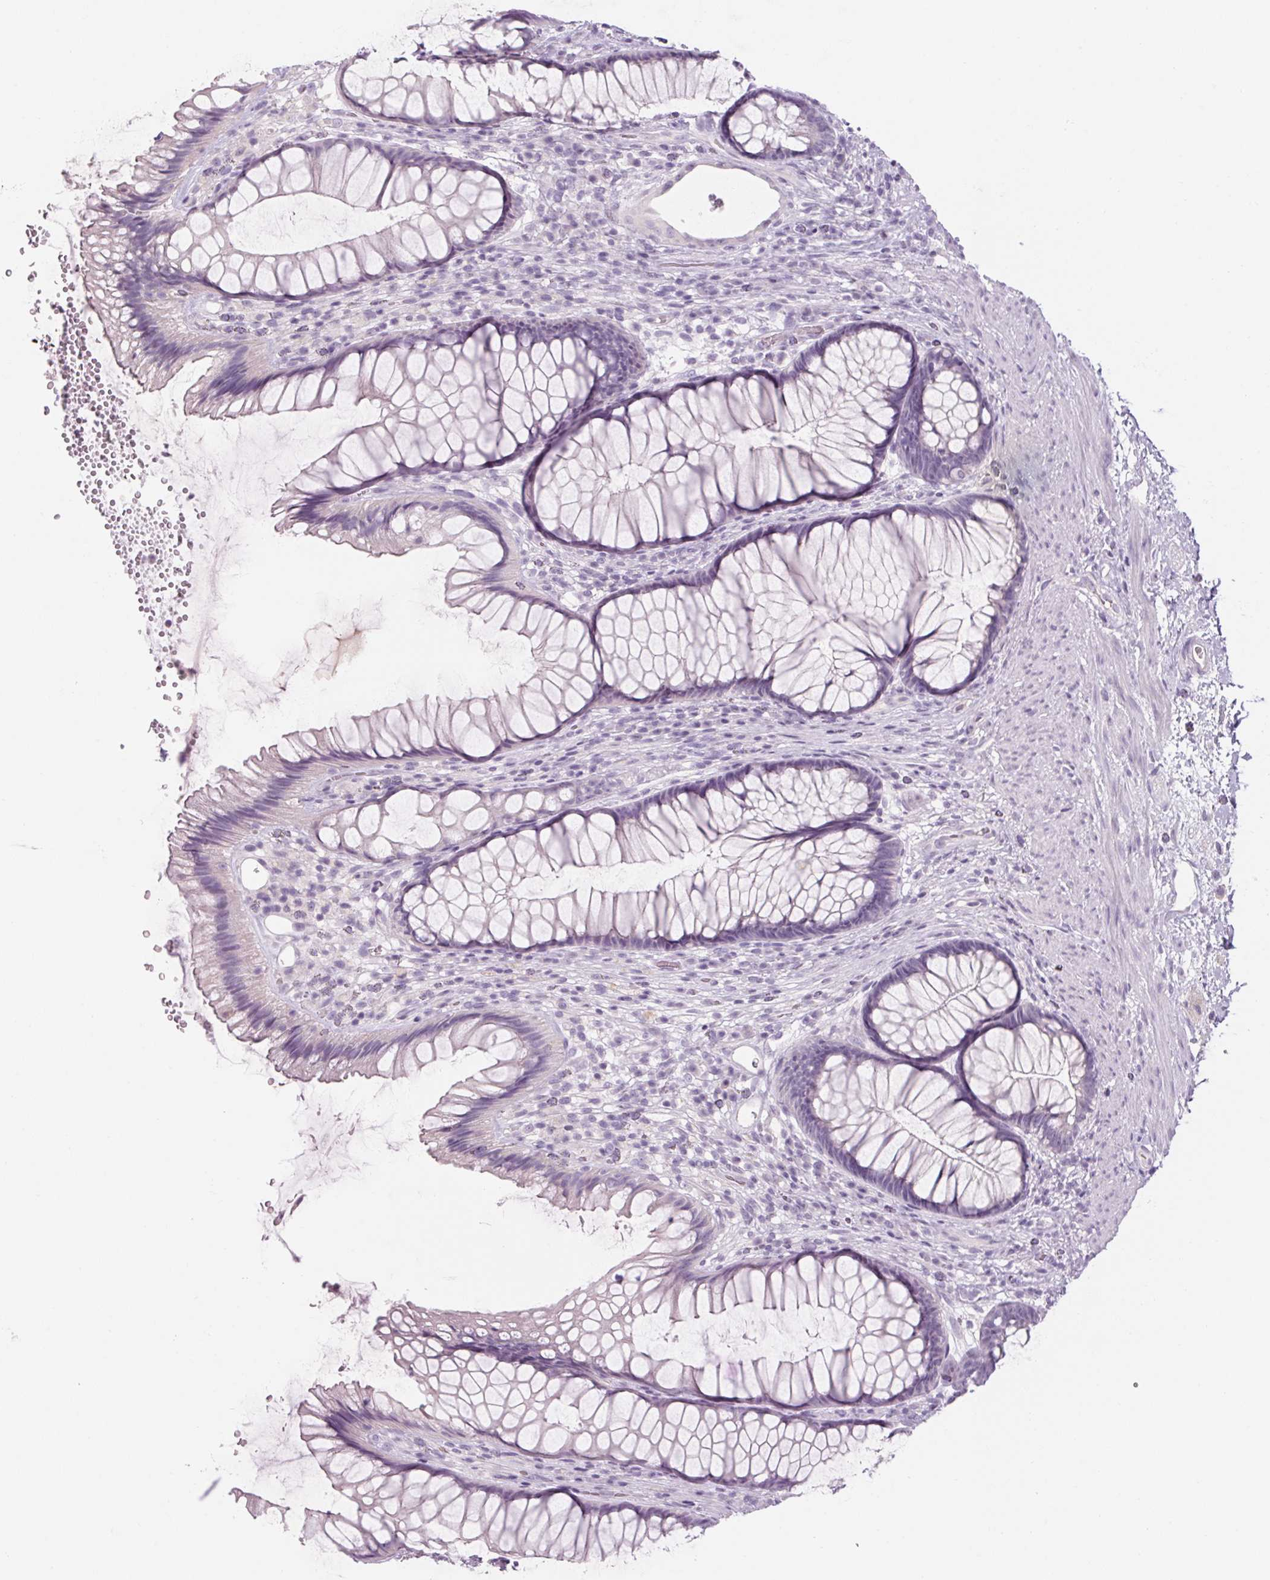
{"staining": {"intensity": "negative", "quantity": "none", "location": "none"}, "tissue": "rectum", "cell_type": "Glandular cells", "image_type": "normal", "snomed": [{"axis": "morphology", "description": "Normal tissue, NOS"}, {"axis": "topography", "description": "Rectum"}], "caption": "Photomicrograph shows no significant protein staining in glandular cells of benign rectum. Brightfield microscopy of immunohistochemistry stained with DAB (3,3'-diaminobenzidine) (brown) and hematoxylin (blue), captured at high magnification.", "gene": "RPTN", "patient": {"sex": "male", "age": 53}}